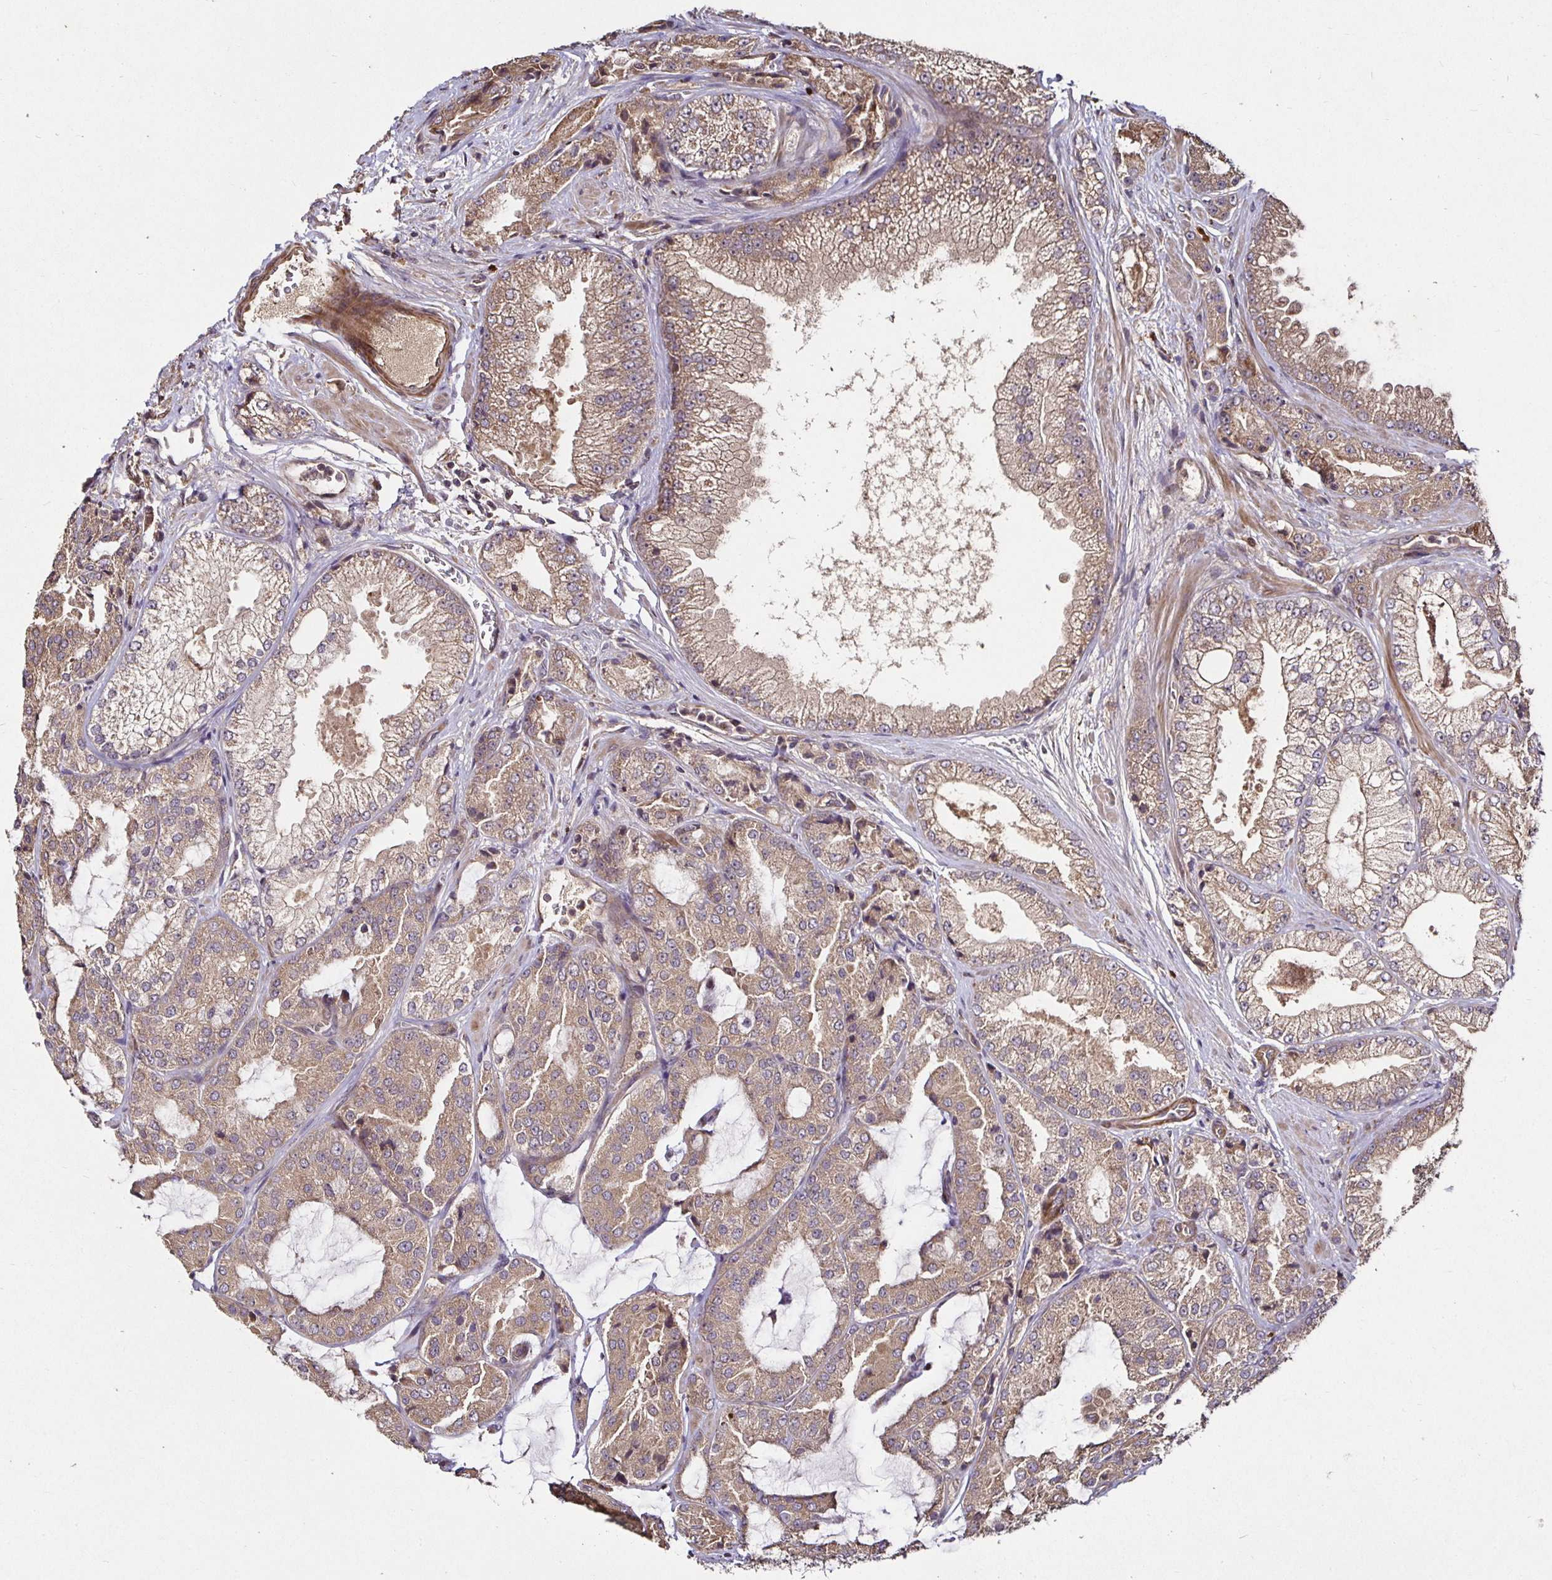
{"staining": {"intensity": "weak", "quantity": ">75%", "location": "cytoplasmic/membranous"}, "tissue": "prostate cancer", "cell_type": "Tumor cells", "image_type": "cancer", "snomed": [{"axis": "morphology", "description": "Adenocarcinoma, High grade"}, {"axis": "topography", "description": "Prostate"}], "caption": "Weak cytoplasmic/membranous protein expression is identified in approximately >75% of tumor cells in prostate high-grade adenocarcinoma.", "gene": "SMYD3", "patient": {"sex": "male", "age": 68}}